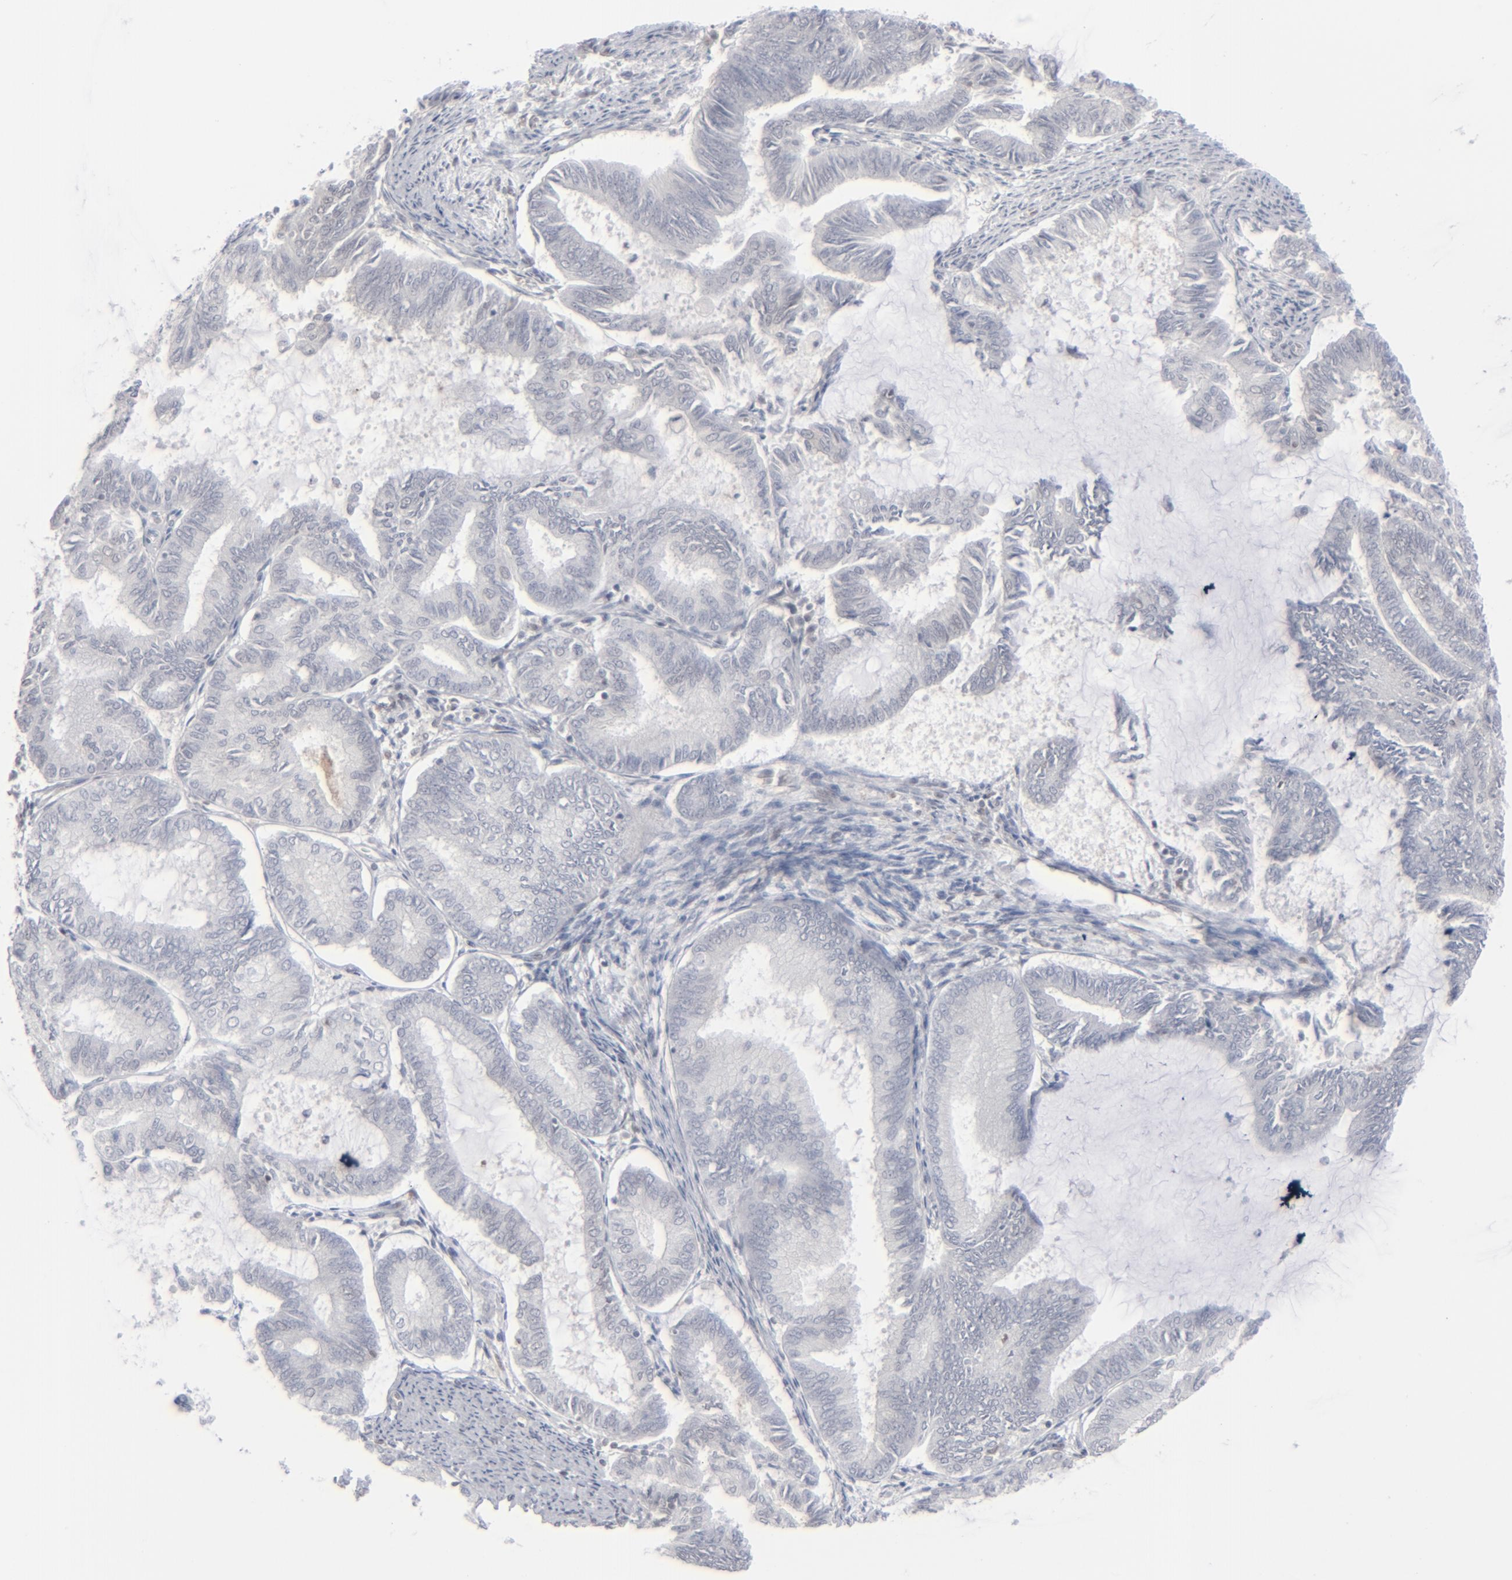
{"staining": {"intensity": "negative", "quantity": "none", "location": "none"}, "tissue": "endometrial cancer", "cell_type": "Tumor cells", "image_type": "cancer", "snomed": [{"axis": "morphology", "description": "Adenocarcinoma, NOS"}, {"axis": "topography", "description": "Endometrium"}], "caption": "DAB immunohistochemical staining of endometrial cancer (adenocarcinoma) reveals no significant positivity in tumor cells. Nuclei are stained in blue.", "gene": "IRF9", "patient": {"sex": "female", "age": 86}}